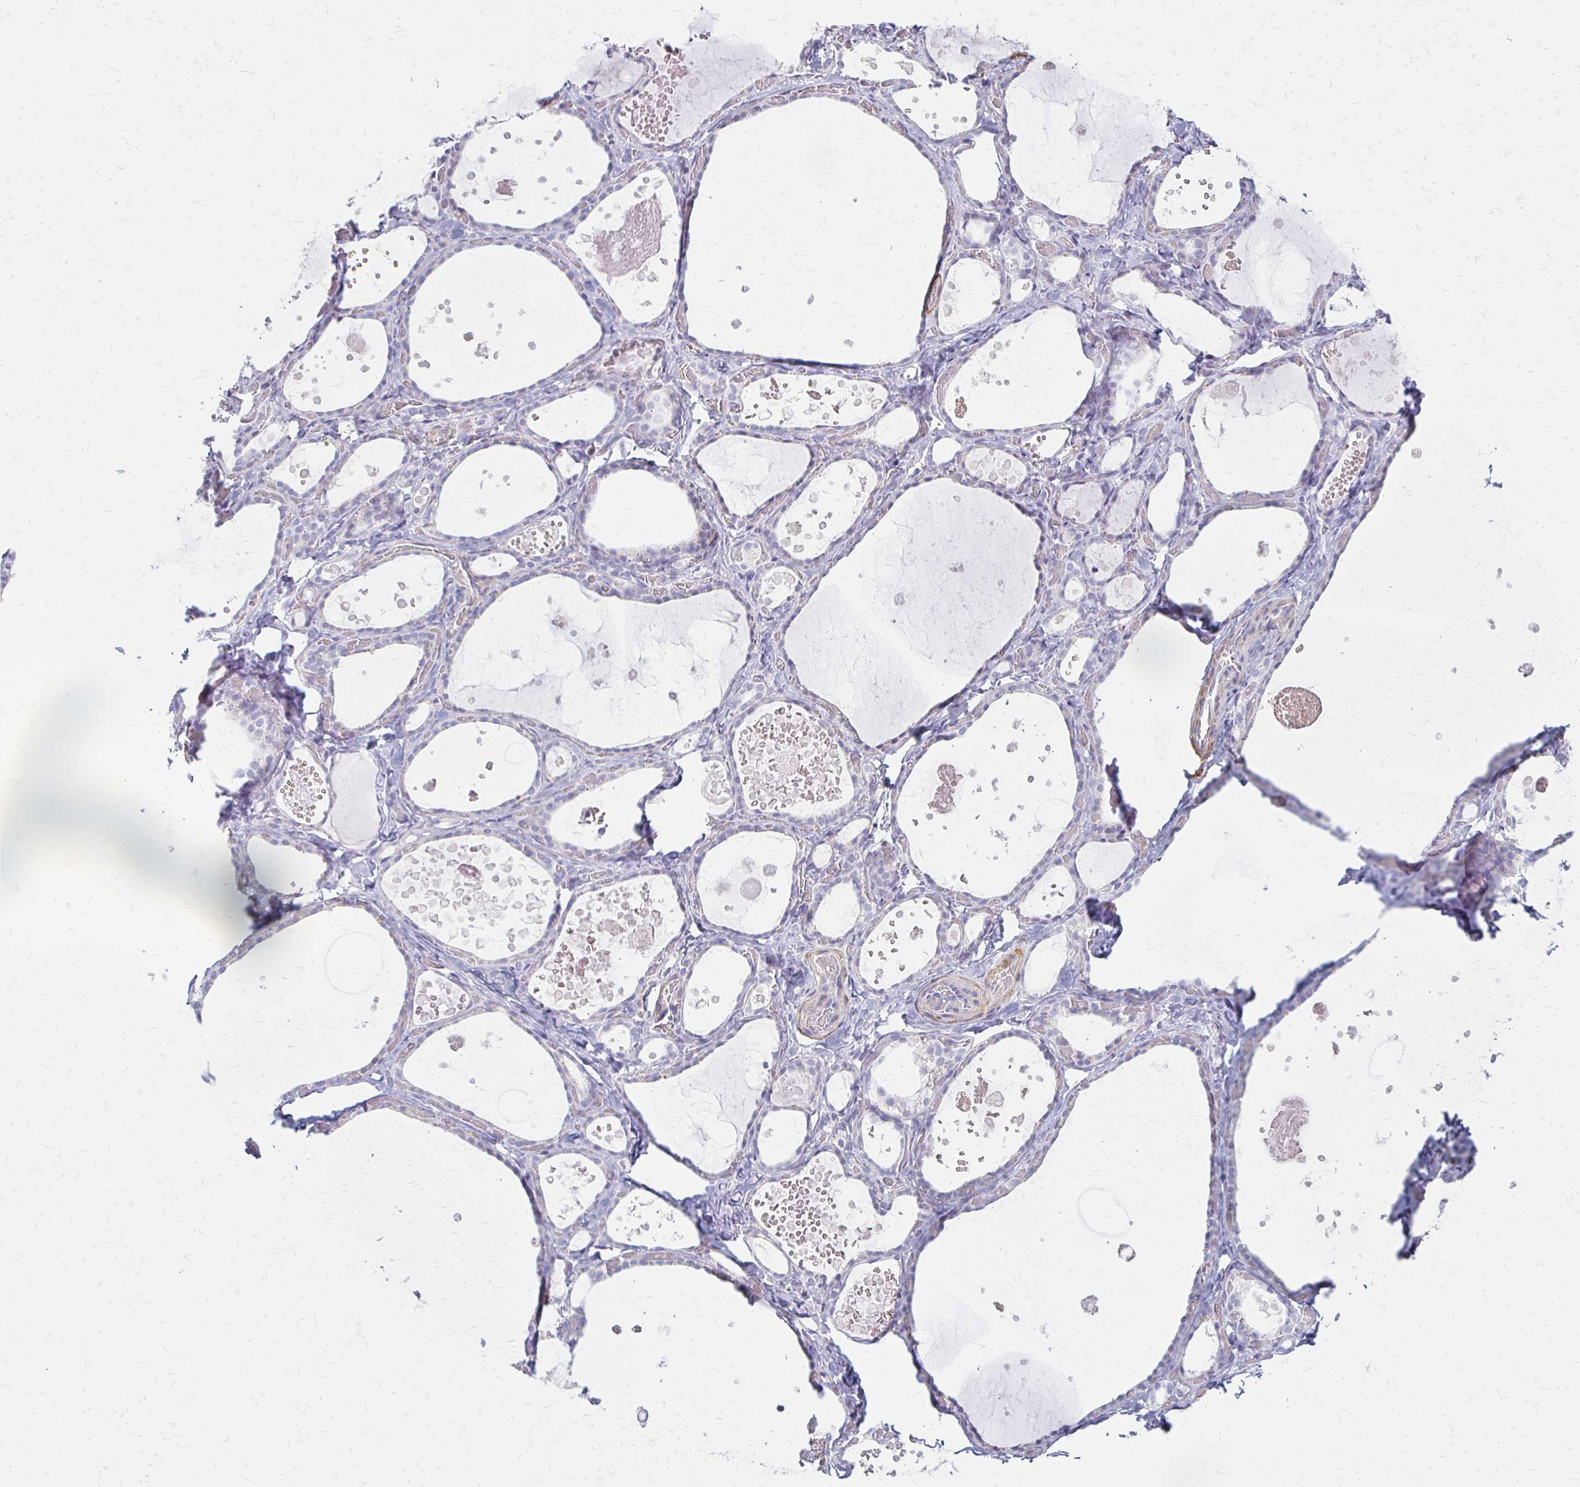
{"staining": {"intensity": "negative", "quantity": "none", "location": "none"}, "tissue": "thyroid gland", "cell_type": "Glandular cells", "image_type": "normal", "snomed": [{"axis": "morphology", "description": "Normal tissue, NOS"}, {"axis": "topography", "description": "Thyroid gland"}], "caption": "Image shows no protein expression in glandular cells of unremarkable thyroid gland.", "gene": "IVL", "patient": {"sex": "female", "age": 56}}